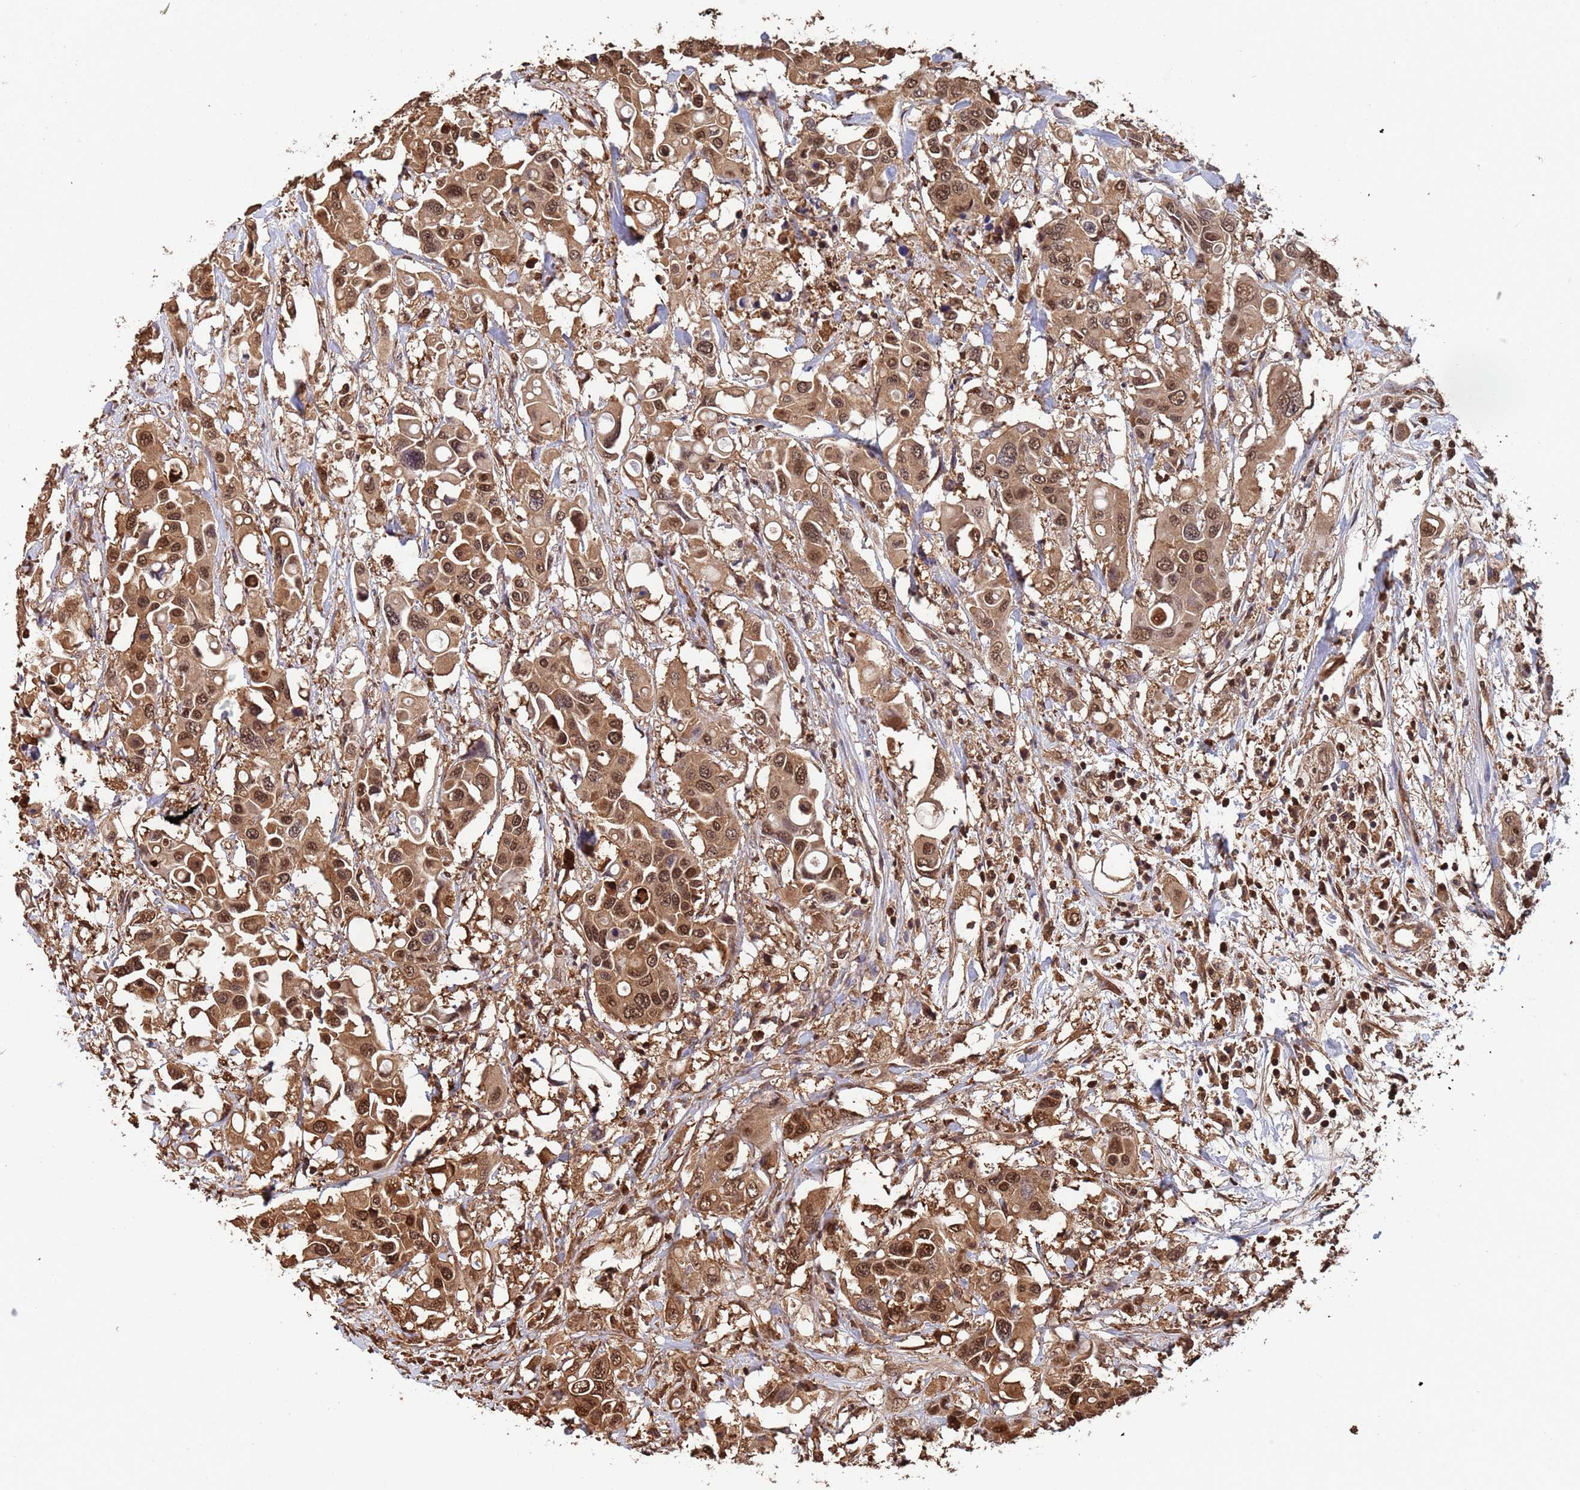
{"staining": {"intensity": "moderate", "quantity": ">75%", "location": "cytoplasmic/membranous,nuclear"}, "tissue": "colorectal cancer", "cell_type": "Tumor cells", "image_type": "cancer", "snomed": [{"axis": "morphology", "description": "Adenocarcinoma, NOS"}, {"axis": "topography", "description": "Colon"}], "caption": "This is a photomicrograph of immunohistochemistry (IHC) staining of adenocarcinoma (colorectal), which shows moderate staining in the cytoplasmic/membranous and nuclear of tumor cells.", "gene": "SUMO4", "patient": {"sex": "male", "age": 77}}